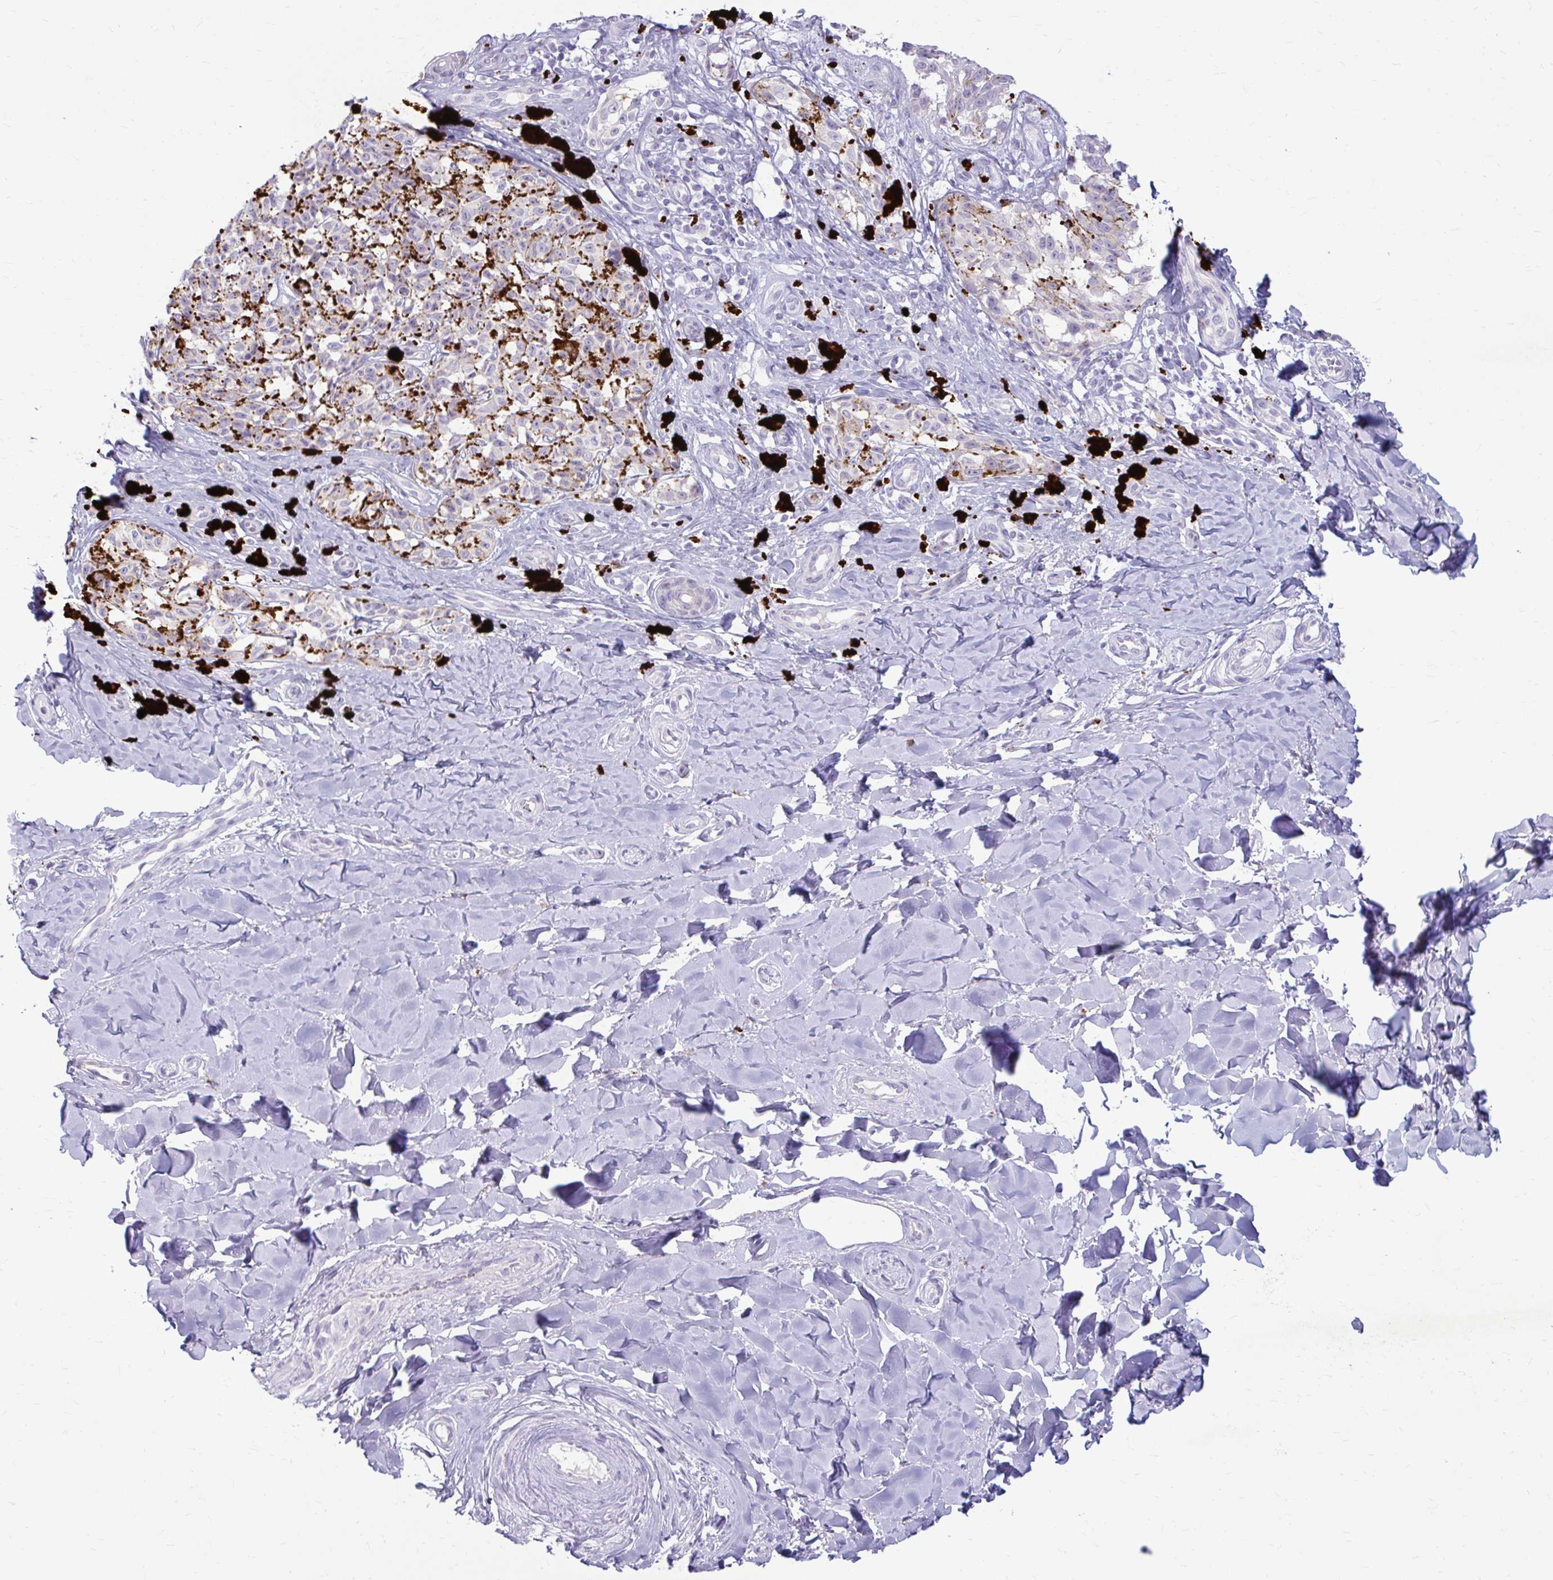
{"staining": {"intensity": "negative", "quantity": "none", "location": "none"}, "tissue": "melanoma", "cell_type": "Tumor cells", "image_type": "cancer", "snomed": [{"axis": "morphology", "description": "Malignant melanoma, NOS"}, {"axis": "topography", "description": "Skin"}], "caption": "The immunohistochemistry photomicrograph has no significant expression in tumor cells of malignant melanoma tissue.", "gene": "CHIA", "patient": {"sex": "female", "age": 65}}